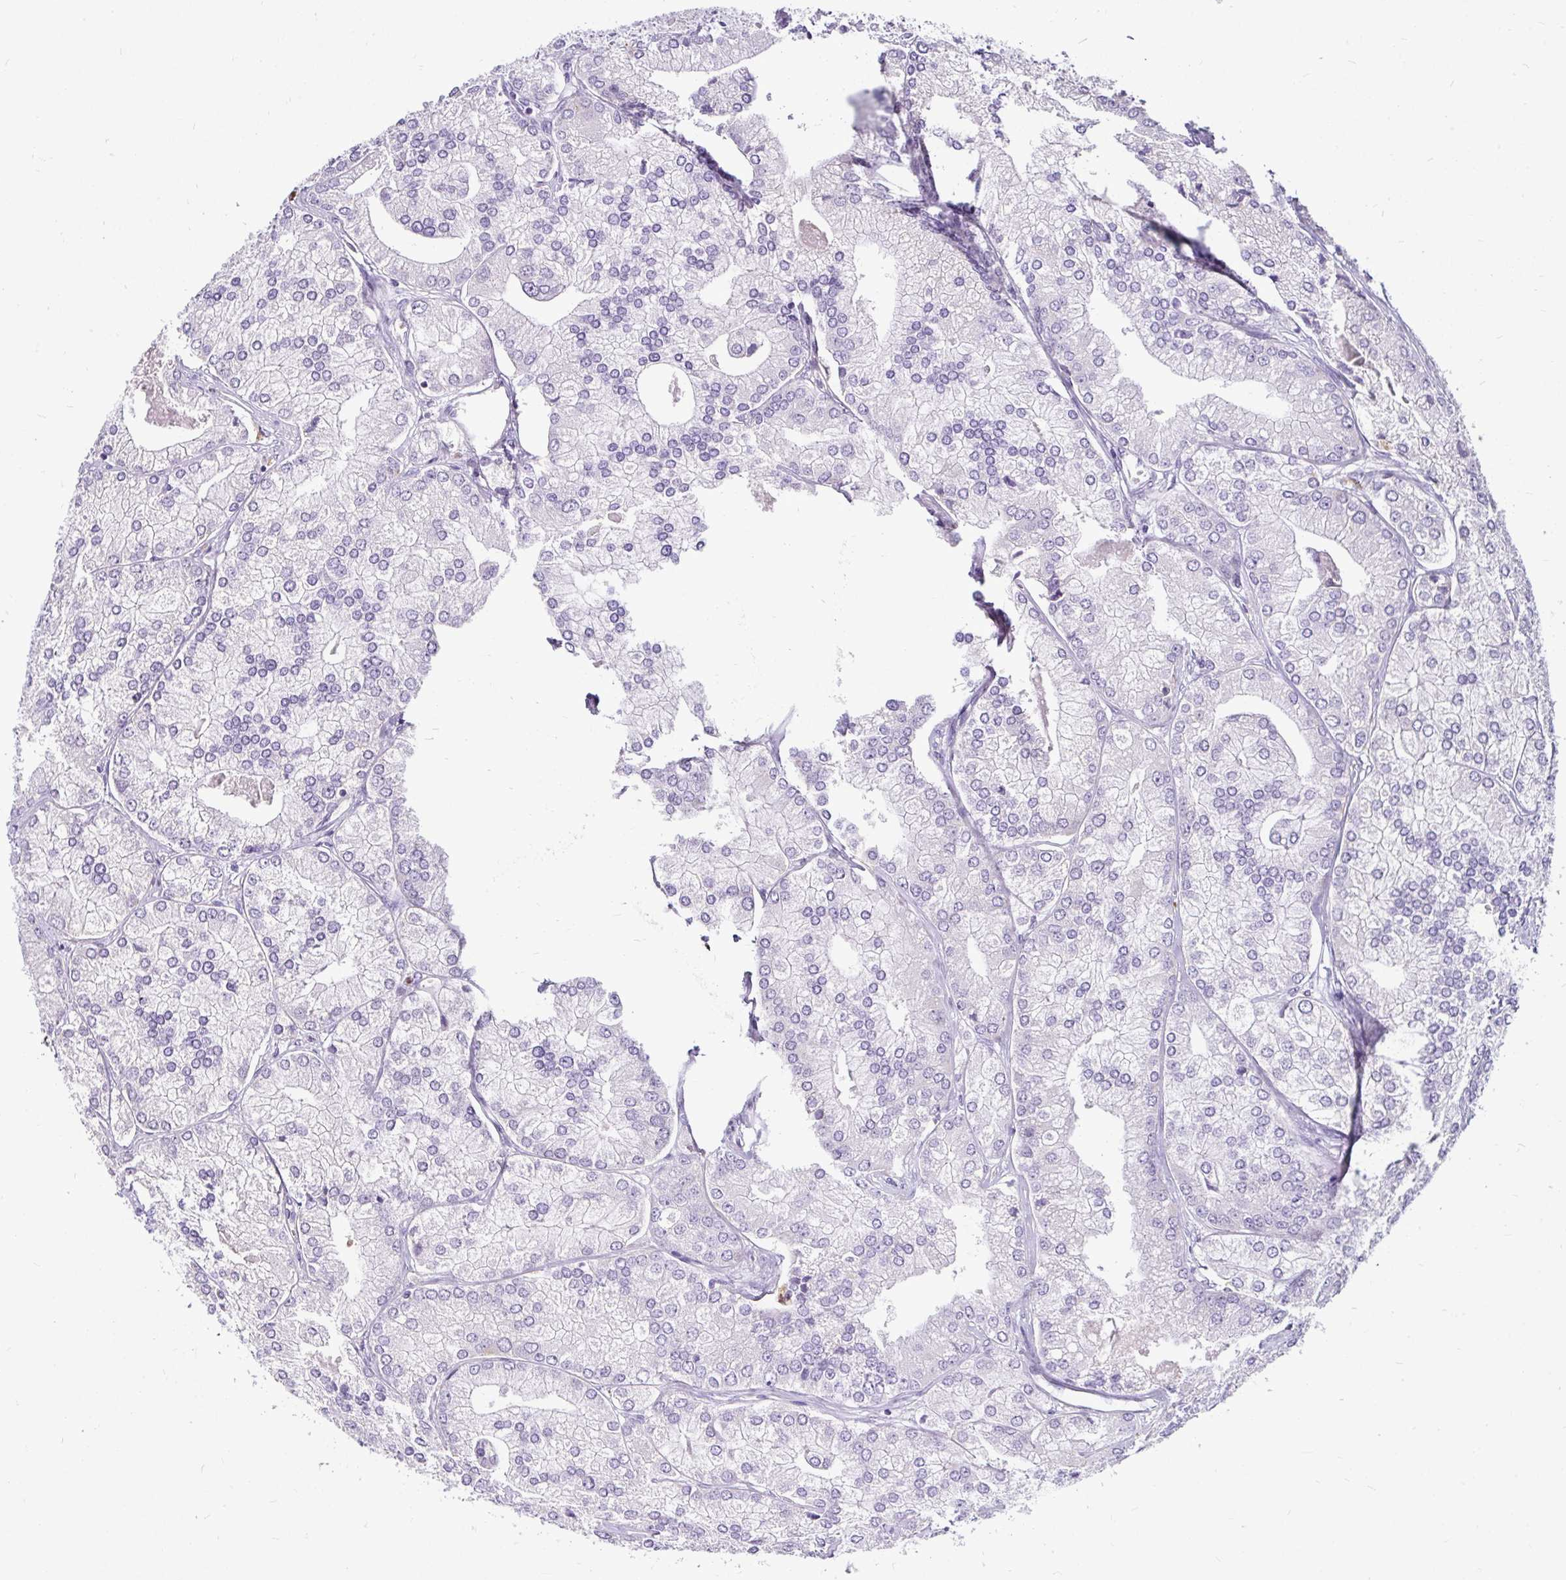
{"staining": {"intensity": "negative", "quantity": "none", "location": "none"}, "tissue": "prostate cancer", "cell_type": "Tumor cells", "image_type": "cancer", "snomed": [{"axis": "morphology", "description": "Adenocarcinoma, High grade"}, {"axis": "topography", "description": "Prostate"}], "caption": "Immunohistochemistry (IHC) micrograph of prostate cancer stained for a protein (brown), which shows no expression in tumor cells.", "gene": "CTSZ", "patient": {"sex": "male", "age": 61}}